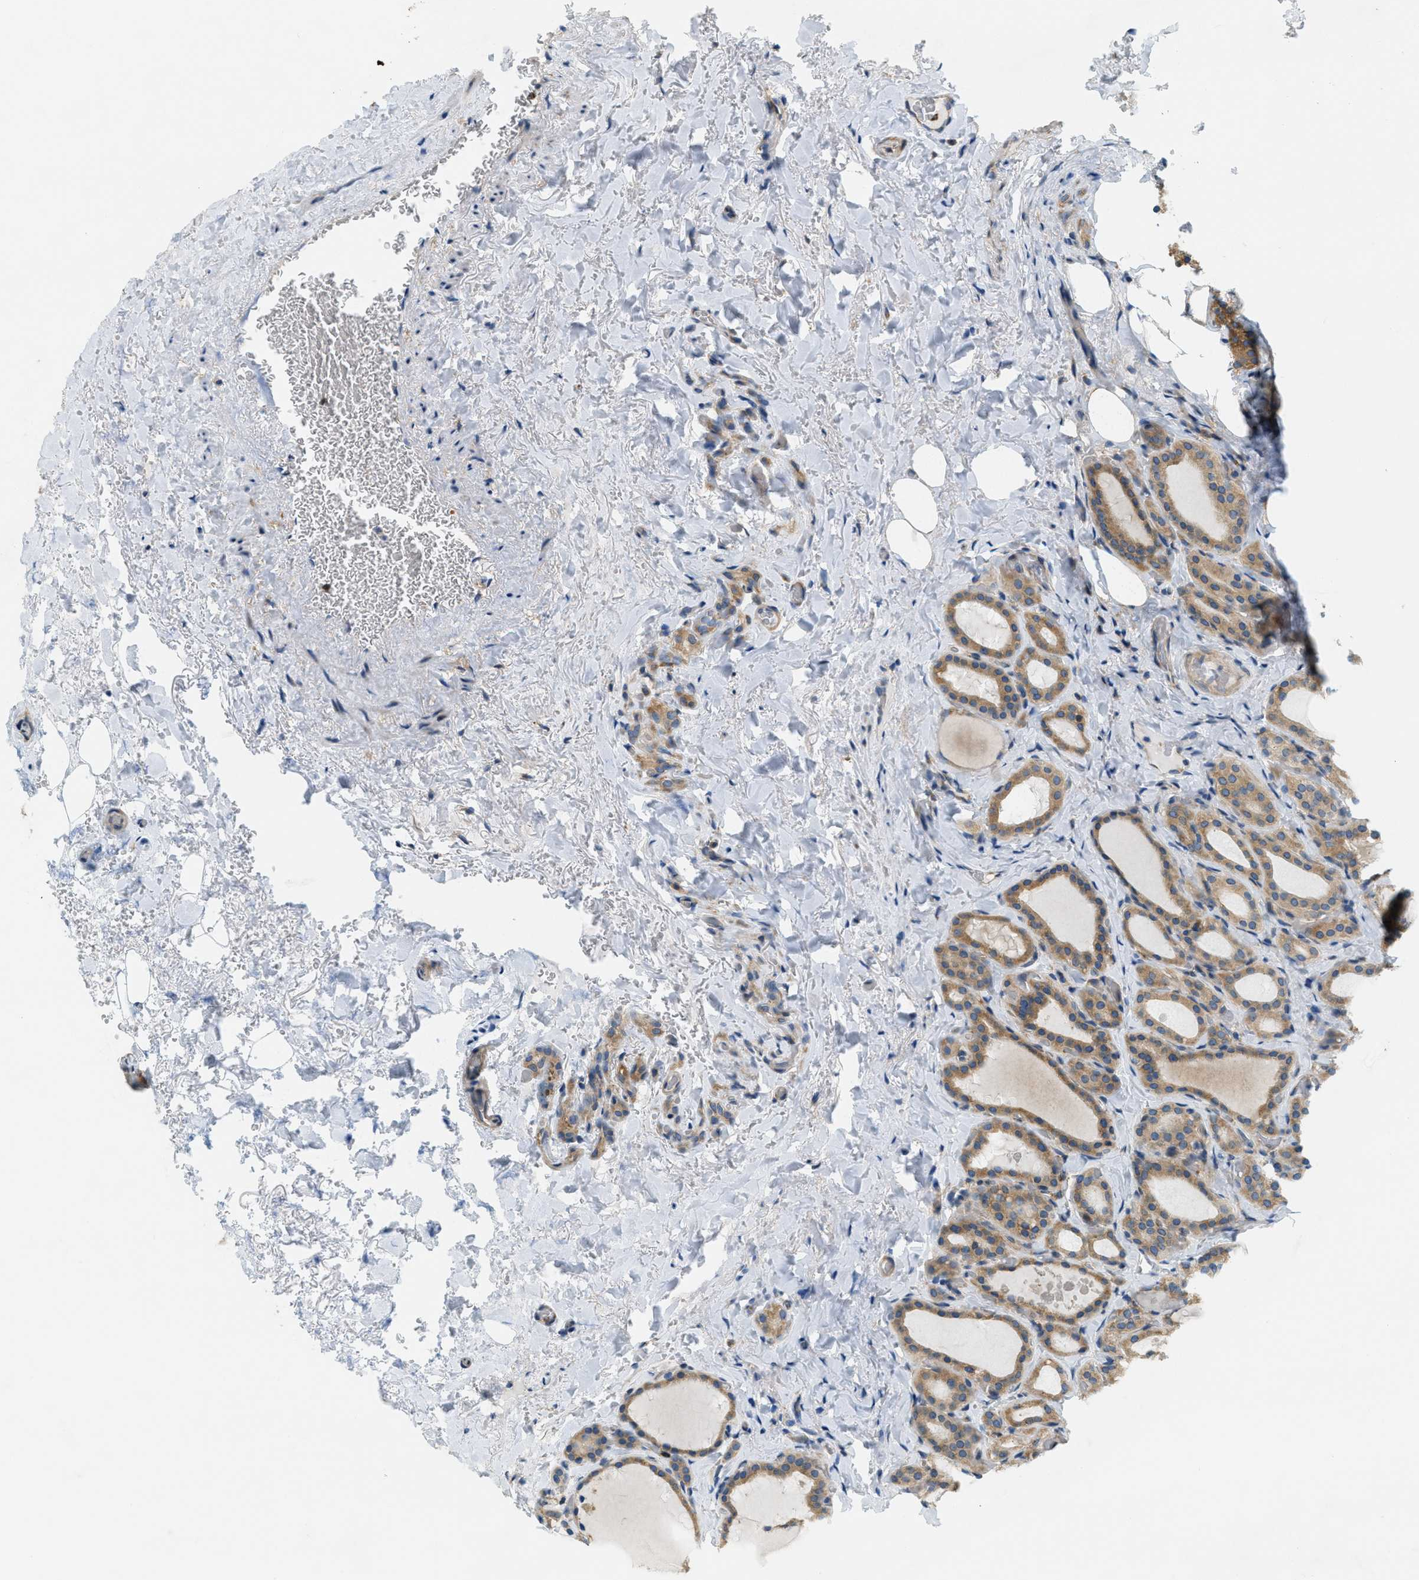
{"staining": {"intensity": "moderate", "quantity": ">75%", "location": "cytoplasmic/membranous"}, "tissue": "parathyroid gland", "cell_type": "Glandular cells", "image_type": "normal", "snomed": [{"axis": "morphology", "description": "Normal tissue, NOS"}, {"axis": "morphology", "description": "Adenoma, NOS"}, {"axis": "topography", "description": "Parathyroid gland"}], "caption": "This is a photomicrograph of immunohistochemistry (IHC) staining of normal parathyroid gland, which shows moderate expression in the cytoplasmic/membranous of glandular cells.", "gene": "ABCF1", "patient": {"sex": "female", "age": 58}}